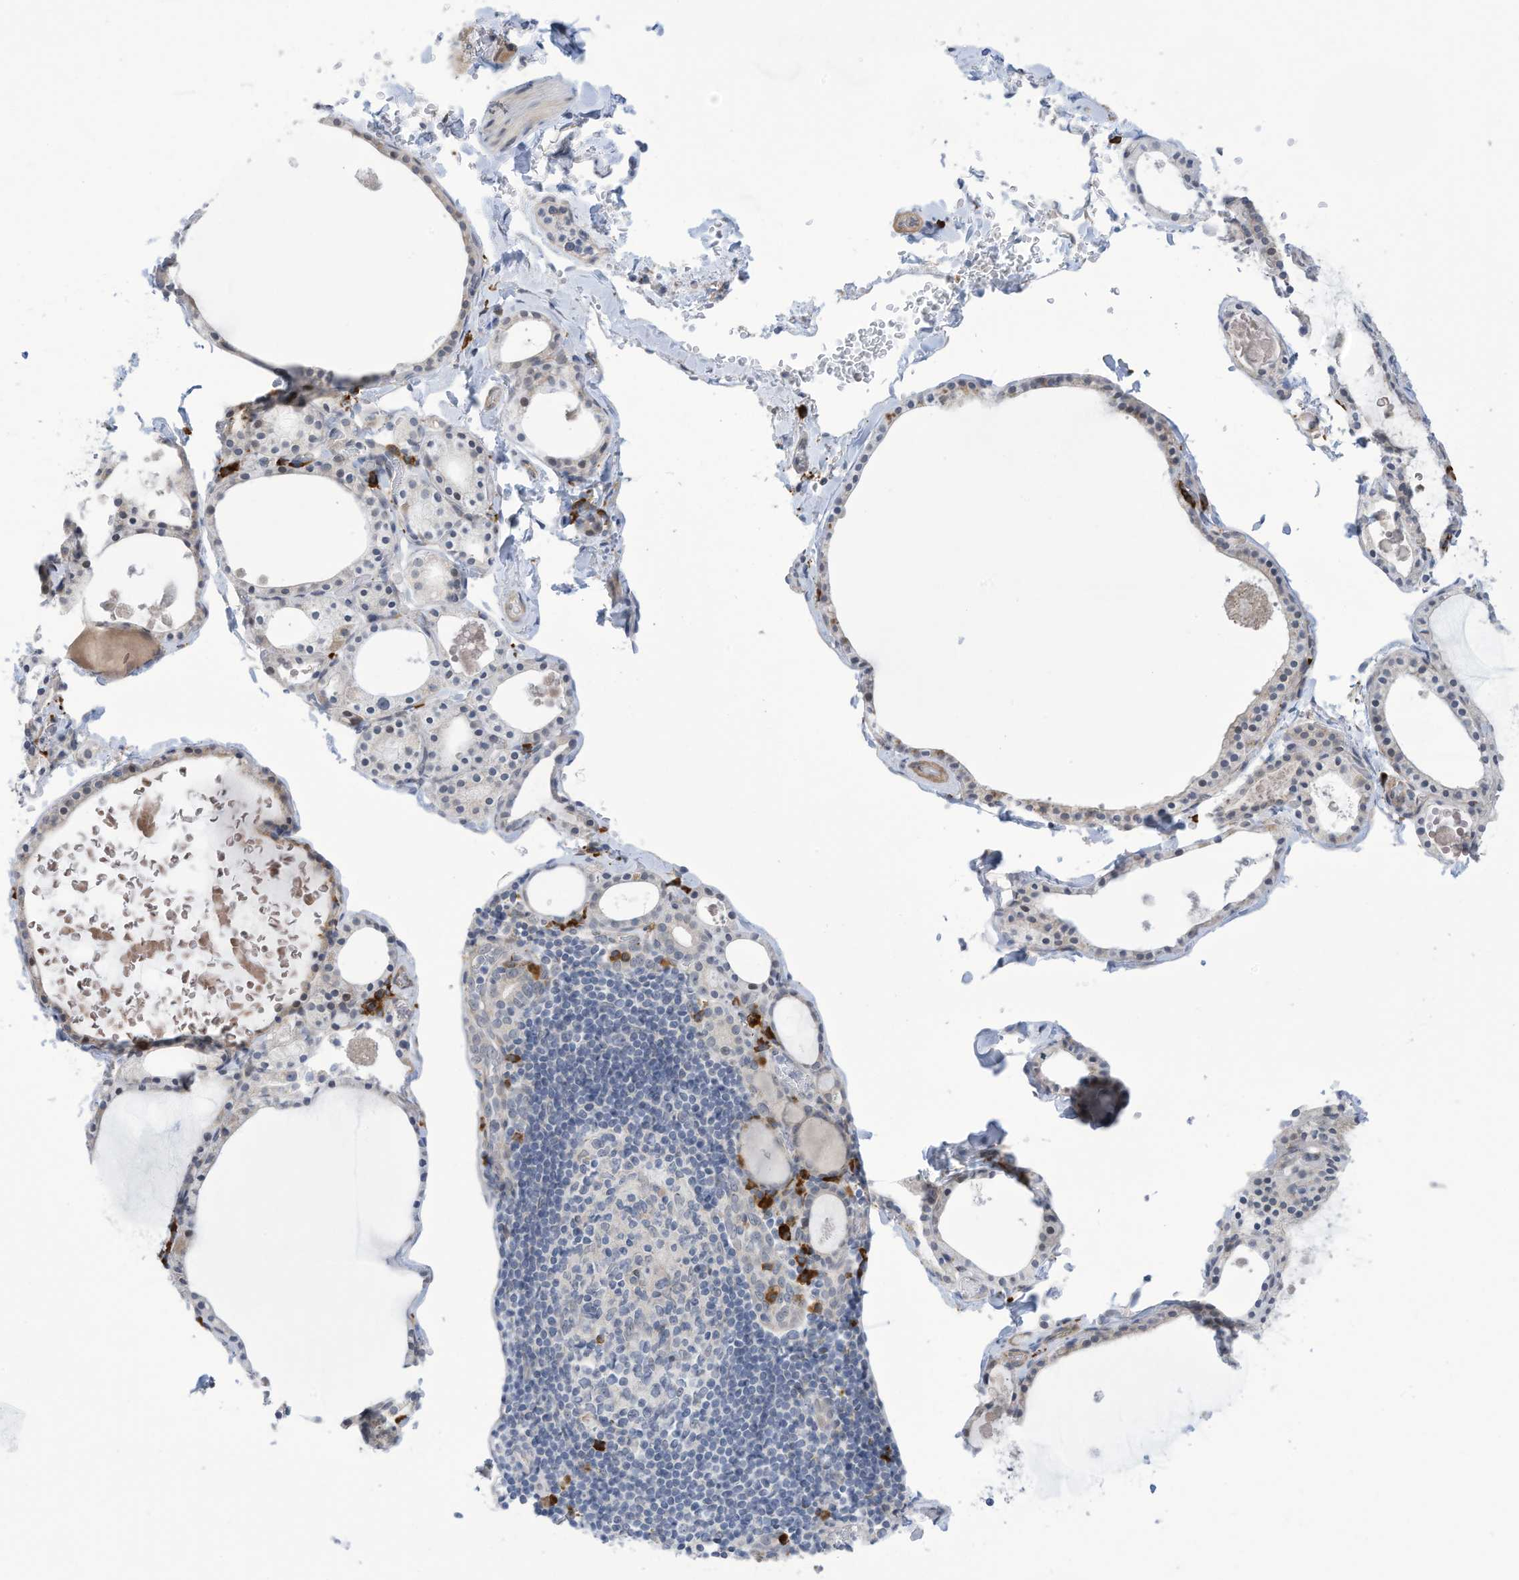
{"staining": {"intensity": "weak", "quantity": "25%-75%", "location": "cytoplasmic/membranous"}, "tissue": "thyroid gland", "cell_type": "Glandular cells", "image_type": "normal", "snomed": [{"axis": "morphology", "description": "Normal tissue, NOS"}, {"axis": "topography", "description": "Thyroid gland"}], "caption": "DAB immunohistochemical staining of unremarkable thyroid gland reveals weak cytoplasmic/membranous protein staining in approximately 25%-75% of glandular cells.", "gene": "ZNF292", "patient": {"sex": "male", "age": 56}}